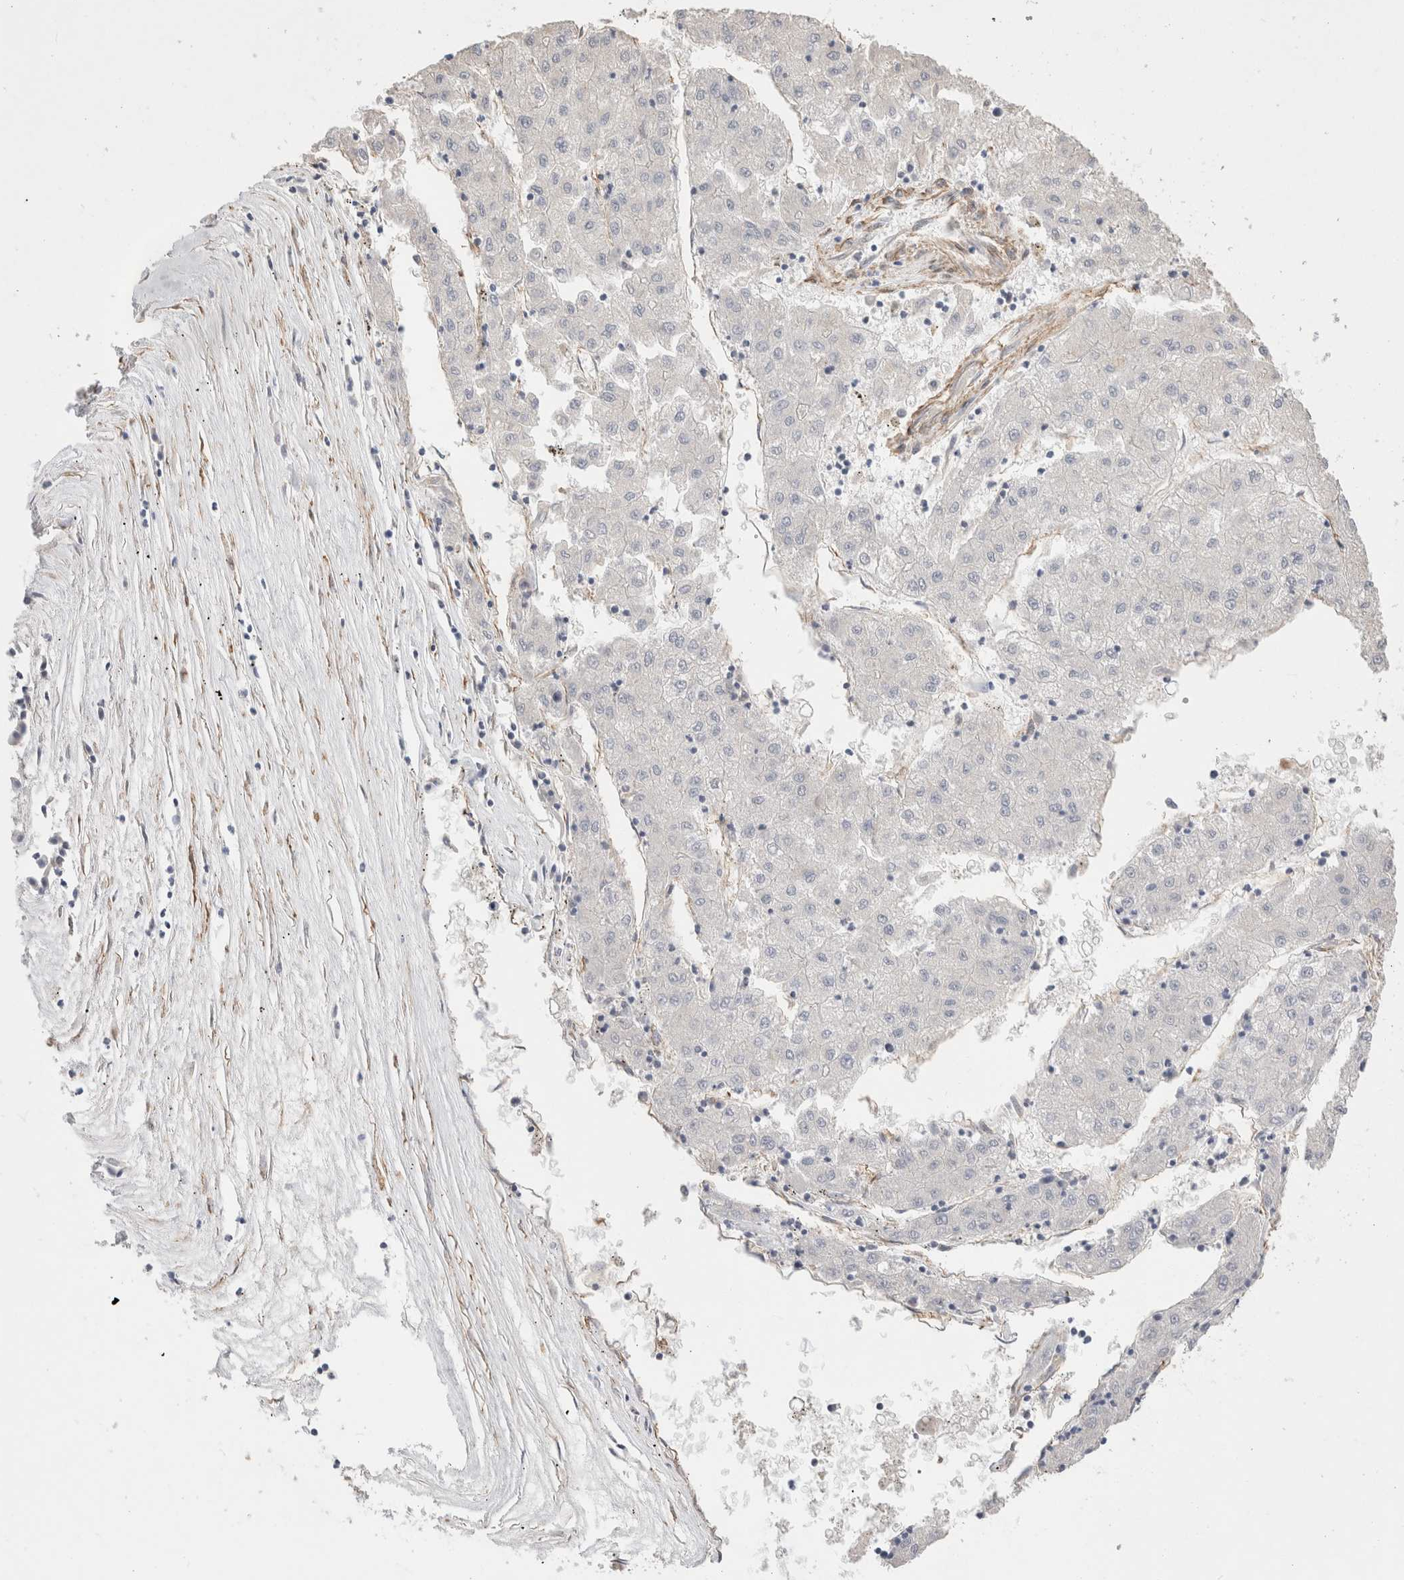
{"staining": {"intensity": "negative", "quantity": "none", "location": "none"}, "tissue": "liver cancer", "cell_type": "Tumor cells", "image_type": "cancer", "snomed": [{"axis": "morphology", "description": "Carcinoma, Hepatocellular, NOS"}, {"axis": "topography", "description": "Liver"}], "caption": "A histopathology image of liver cancer stained for a protein shows no brown staining in tumor cells. Brightfield microscopy of immunohistochemistry stained with DAB (brown) and hematoxylin (blue), captured at high magnification.", "gene": "CAAP1", "patient": {"sex": "male", "age": 72}}